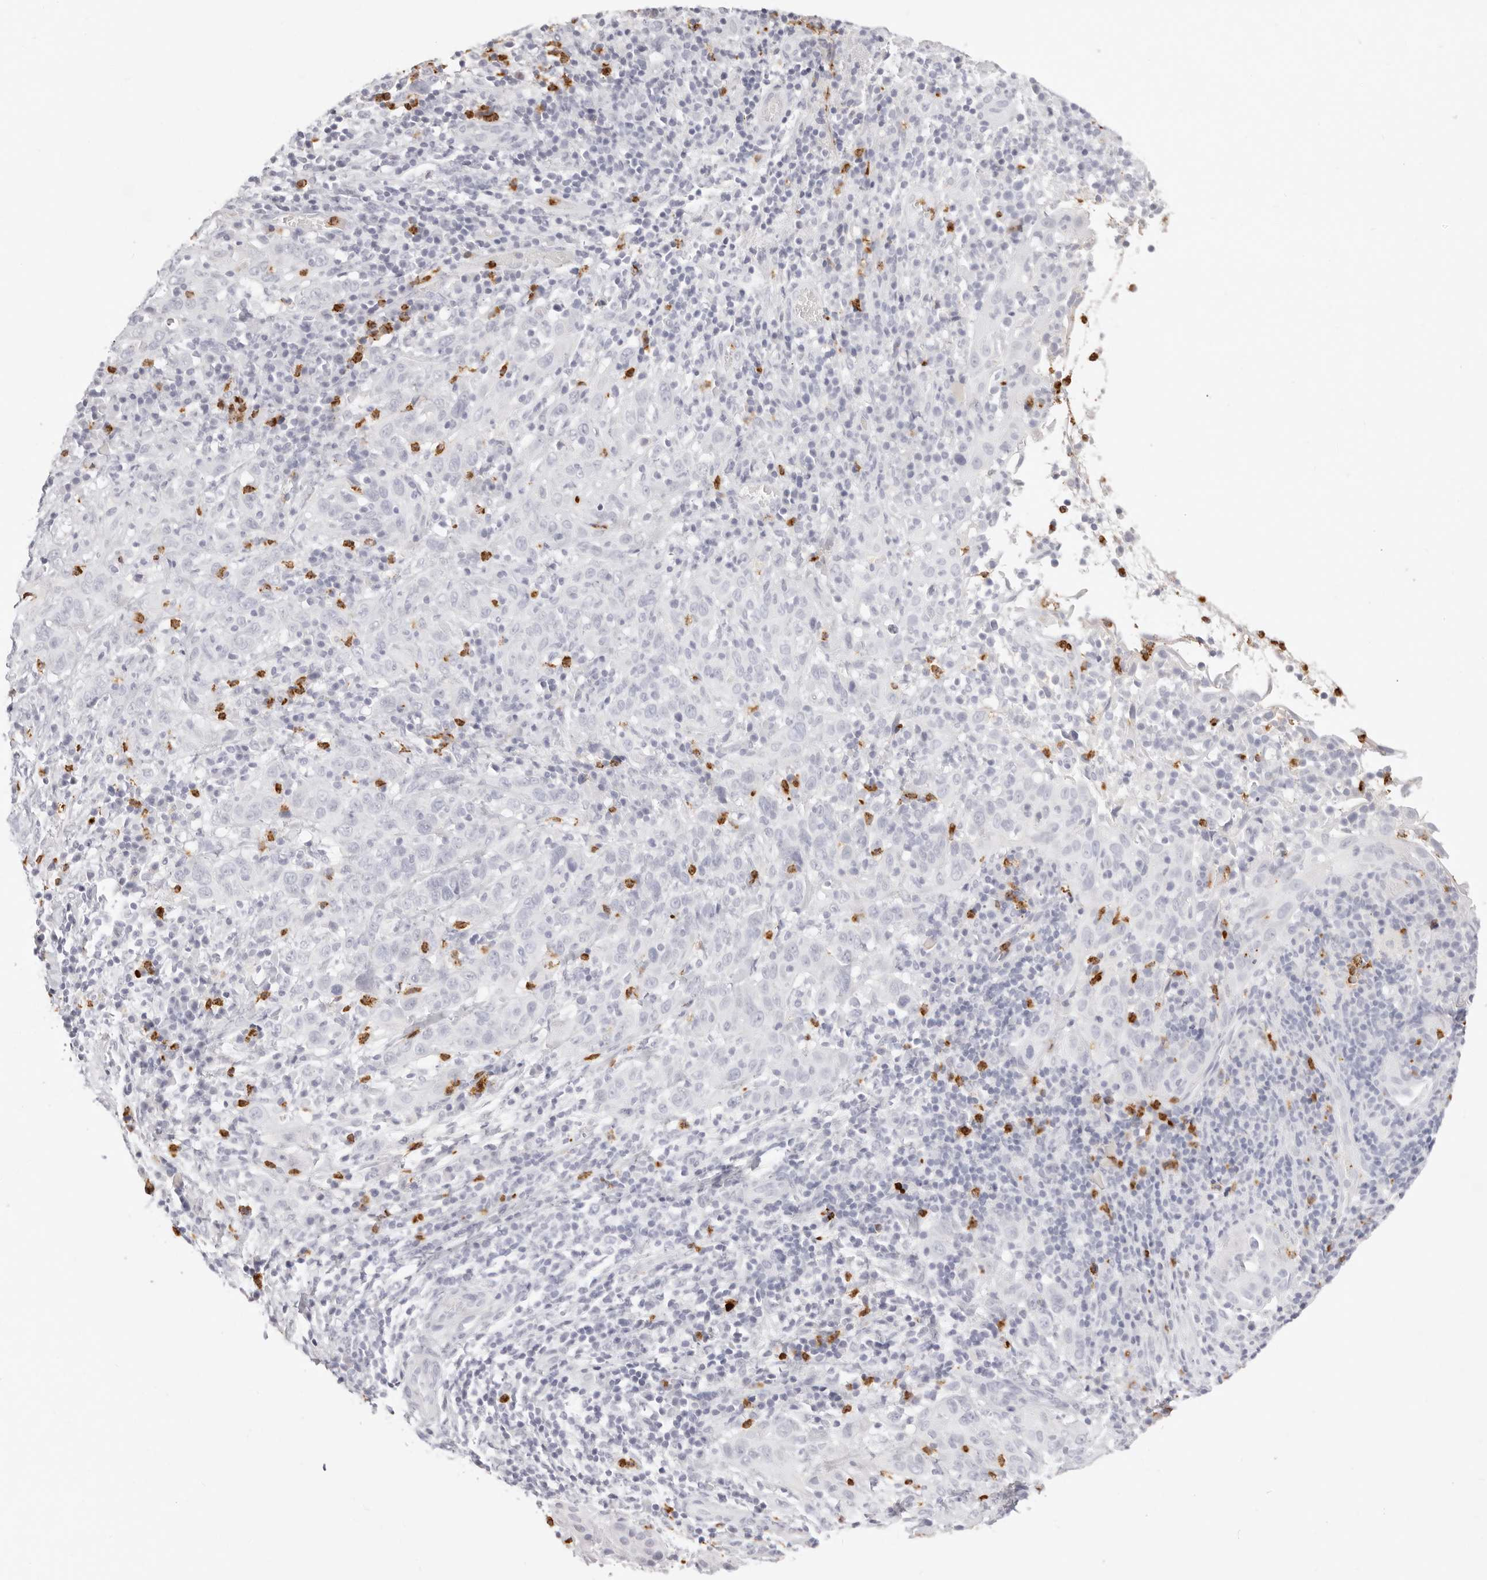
{"staining": {"intensity": "negative", "quantity": "none", "location": "none"}, "tissue": "cervical cancer", "cell_type": "Tumor cells", "image_type": "cancer", "snomed": [{"axis": "morphology", "description": "Squamous cell carcinoma, NOS"}, {"axis": "topography", "description": "Cervix"}], "caption": "High magnification brightfield microscopy of squamous cell carcinoma (cervical) stained with DAB (3,3'-diaminobenzidine) (brown) and counterstained with hematoxylin (blue): tumor cells show no significant staining.", "gene": "CAMP", "patient": {"sex": "female", "age": 46}}